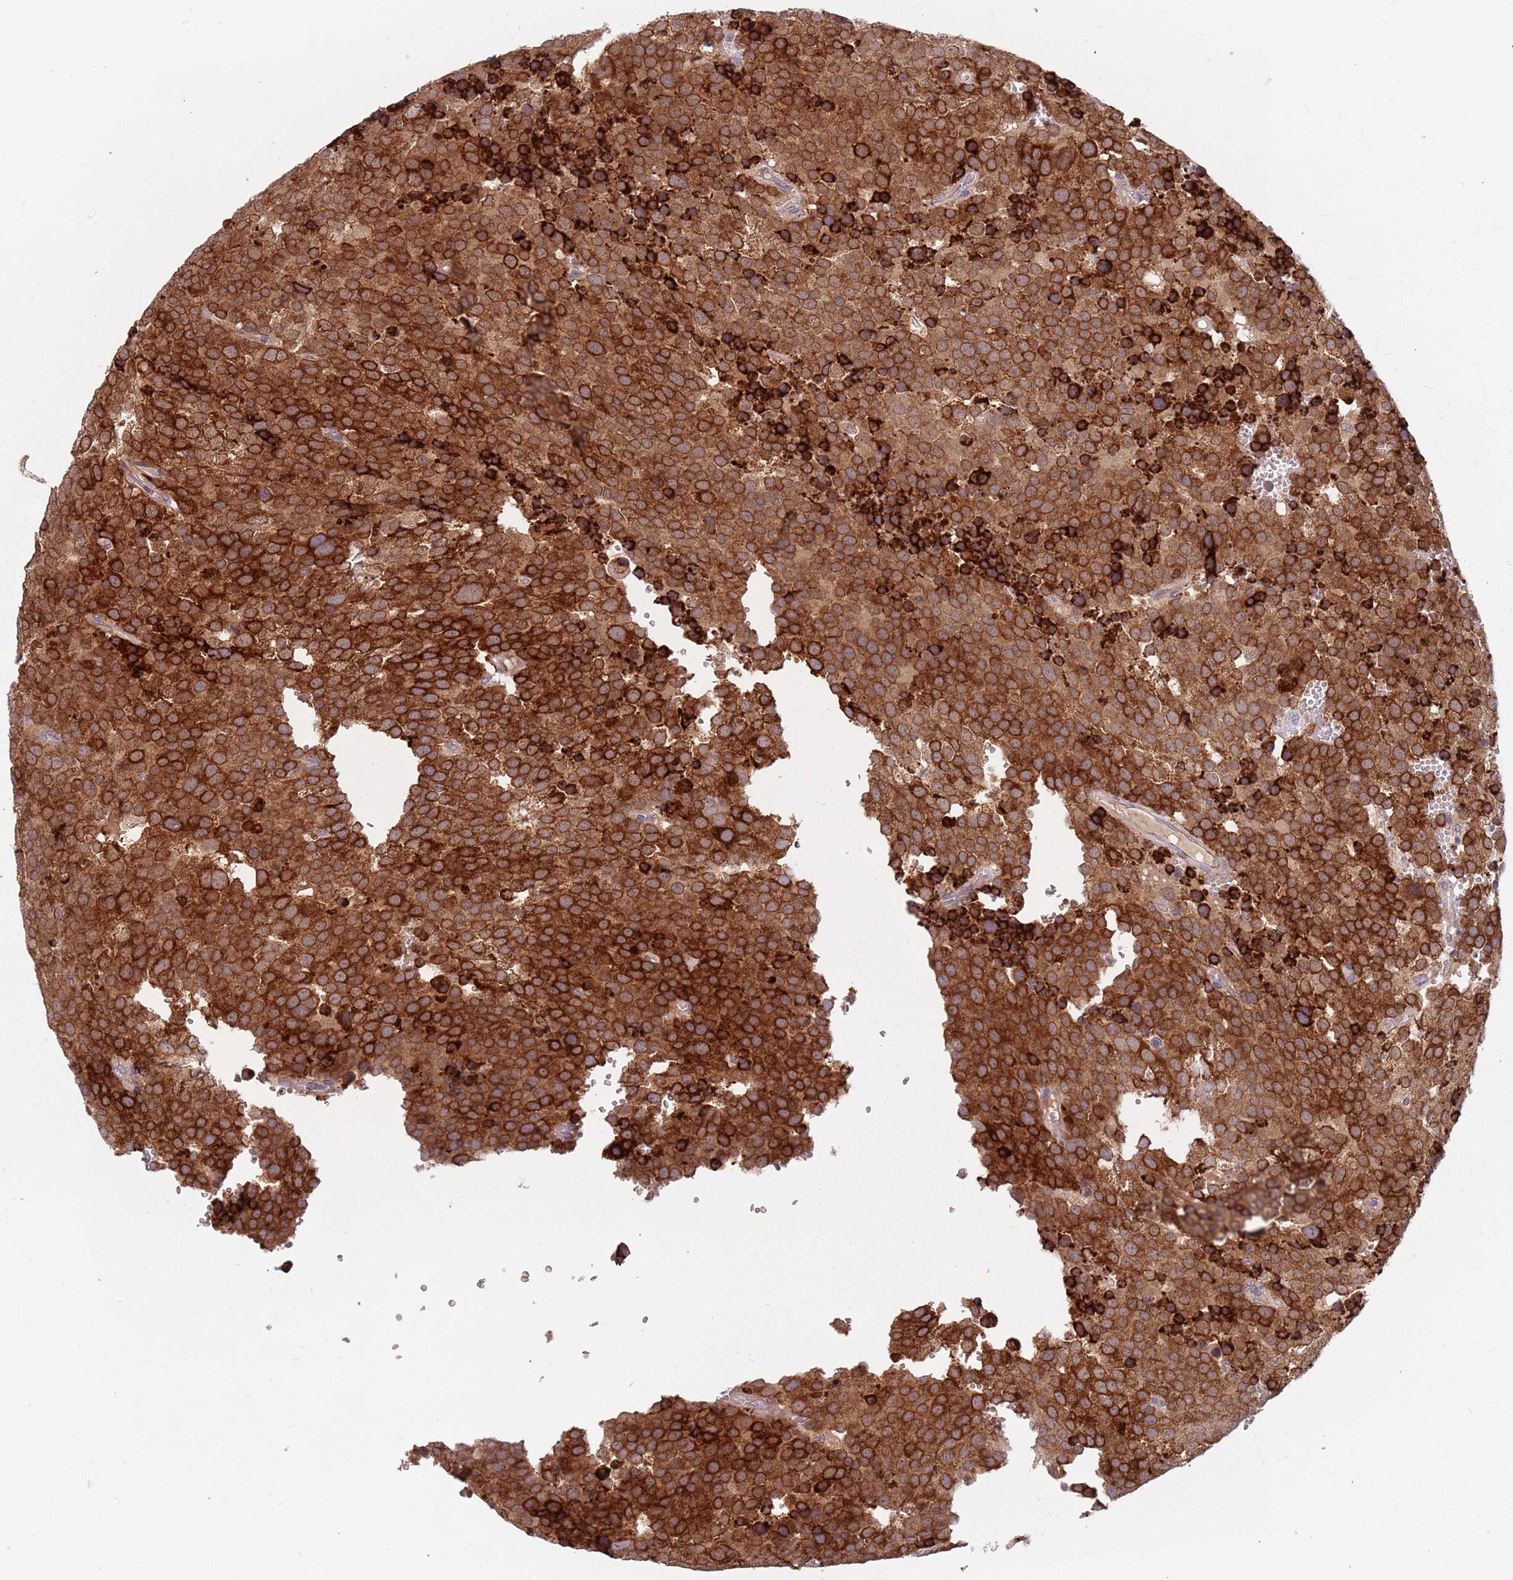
{"staining": {"intensity": "strong", "quantity": ">75%", "location": "cytoplasmic/membranous"}, "tissue": "testis cancer", "cell_type": "Tumor cells", "image_type": "cancer", "snomed": [{"axis": "morphology", "description": "Seminoma, NOS"}, {"axis": "topography", "description": "Testis"}], "caption": "Immunohistochemical staining of human testis cancer shows strong cytoplasmic/membranous protein expression in approximately >75% of tumor cells.", "gene": "ADAL", "patient": {"sex": "male", "age": 71}}